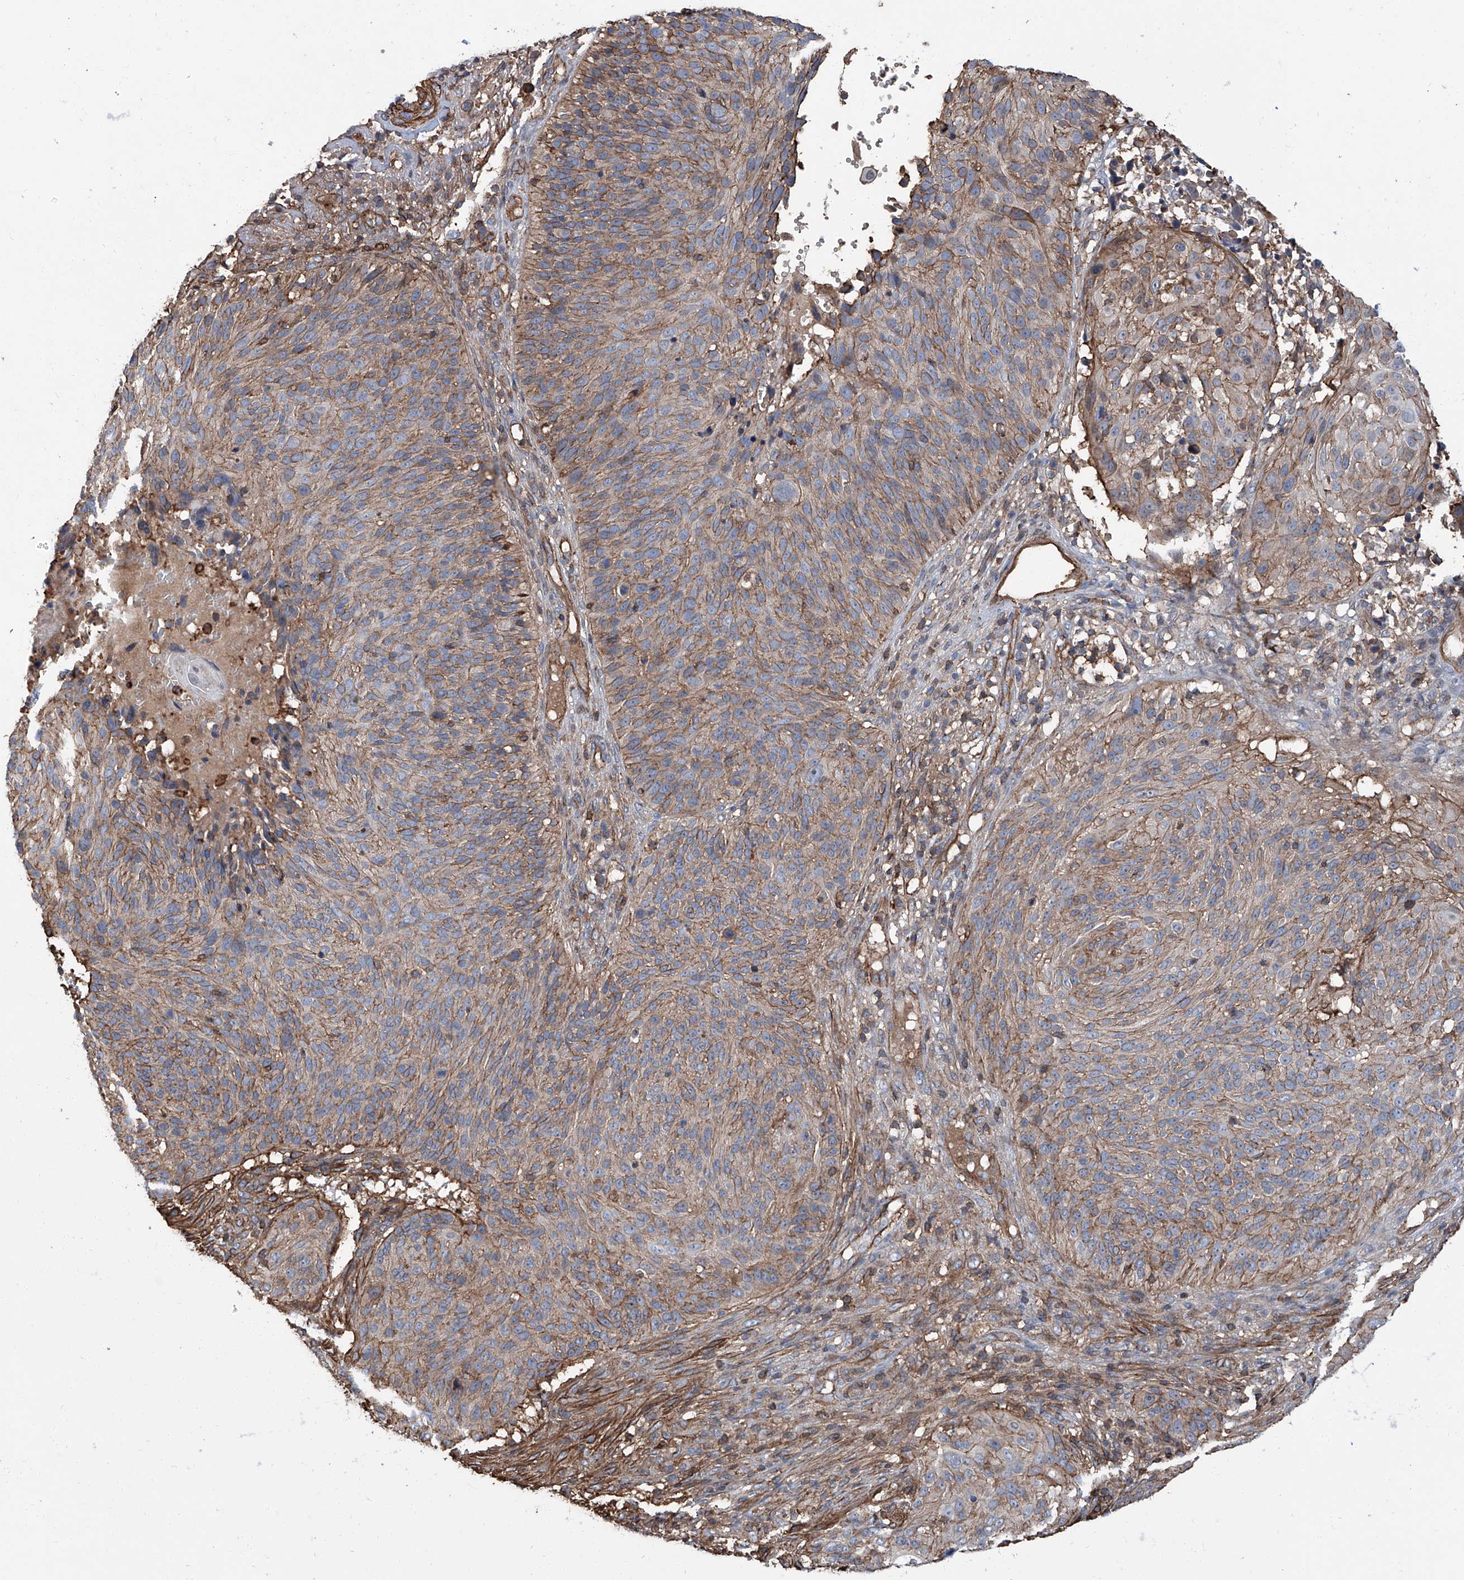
{"staining": {"intensity": "moderate", "quantity": "<25%", "location": "cytoplasmic/membranous"}, "tissue": "cervical cancer", "cell_type": "Tumor cells", "image_type": "cancer", "snomed": [{"axis": "morphology", "description": "Squamous cell carcinoma, NOS"}, {"axis": "topography", "description": "Cervix"}], "caption": "A photomicrograph of squamous cell carcinoma (cervical) stained for a protein reveals moderate cytoplasmic/membranous brown staining in tumor cells.", "gene": "PIEZO2", "patient": {"sex": "female", "age": 74}}